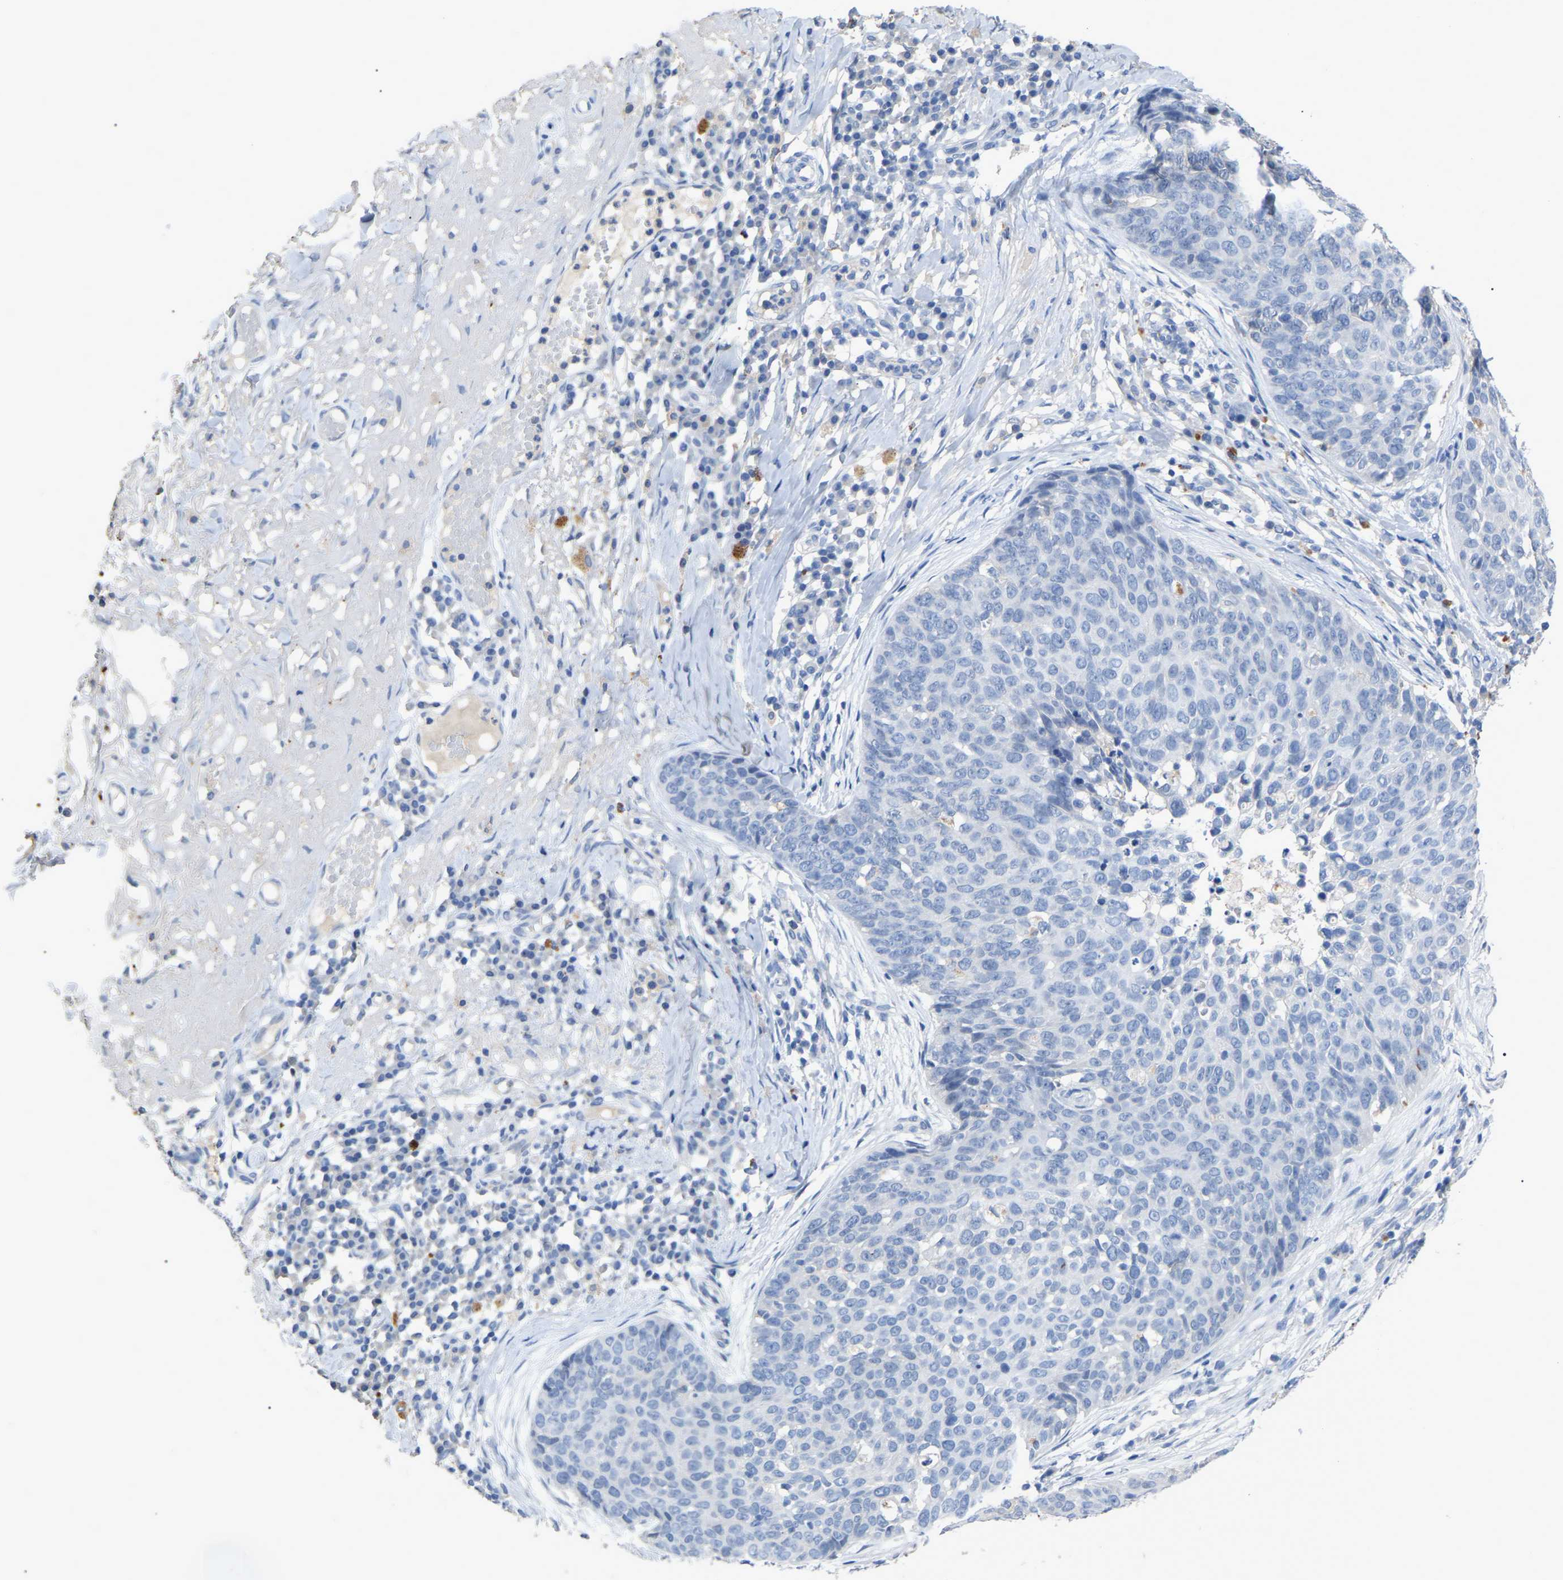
{"staining": {"intensity": "negative", "quantity": "none", "location": "none"}, "tissue": "skin cancer", "cell_type": "Tumor cells", "image_type": "cancer", "snomed": [{"axis": "morphology", "description": "Squamous cell carcinoma in situ, NOS"}, {"axis": "morphology", "description": "Squamous cell carcinoma, NOS"}, {"axis": "topography", "description": "Skin"}], "caption": "The image demonstrates no significant staining in tumor cells of skin cancer (squamous cell carcinoma). Nuclei are stained in blue.", "gene": "SMPD2", "patient": {"sex": "male", "age": 93}}